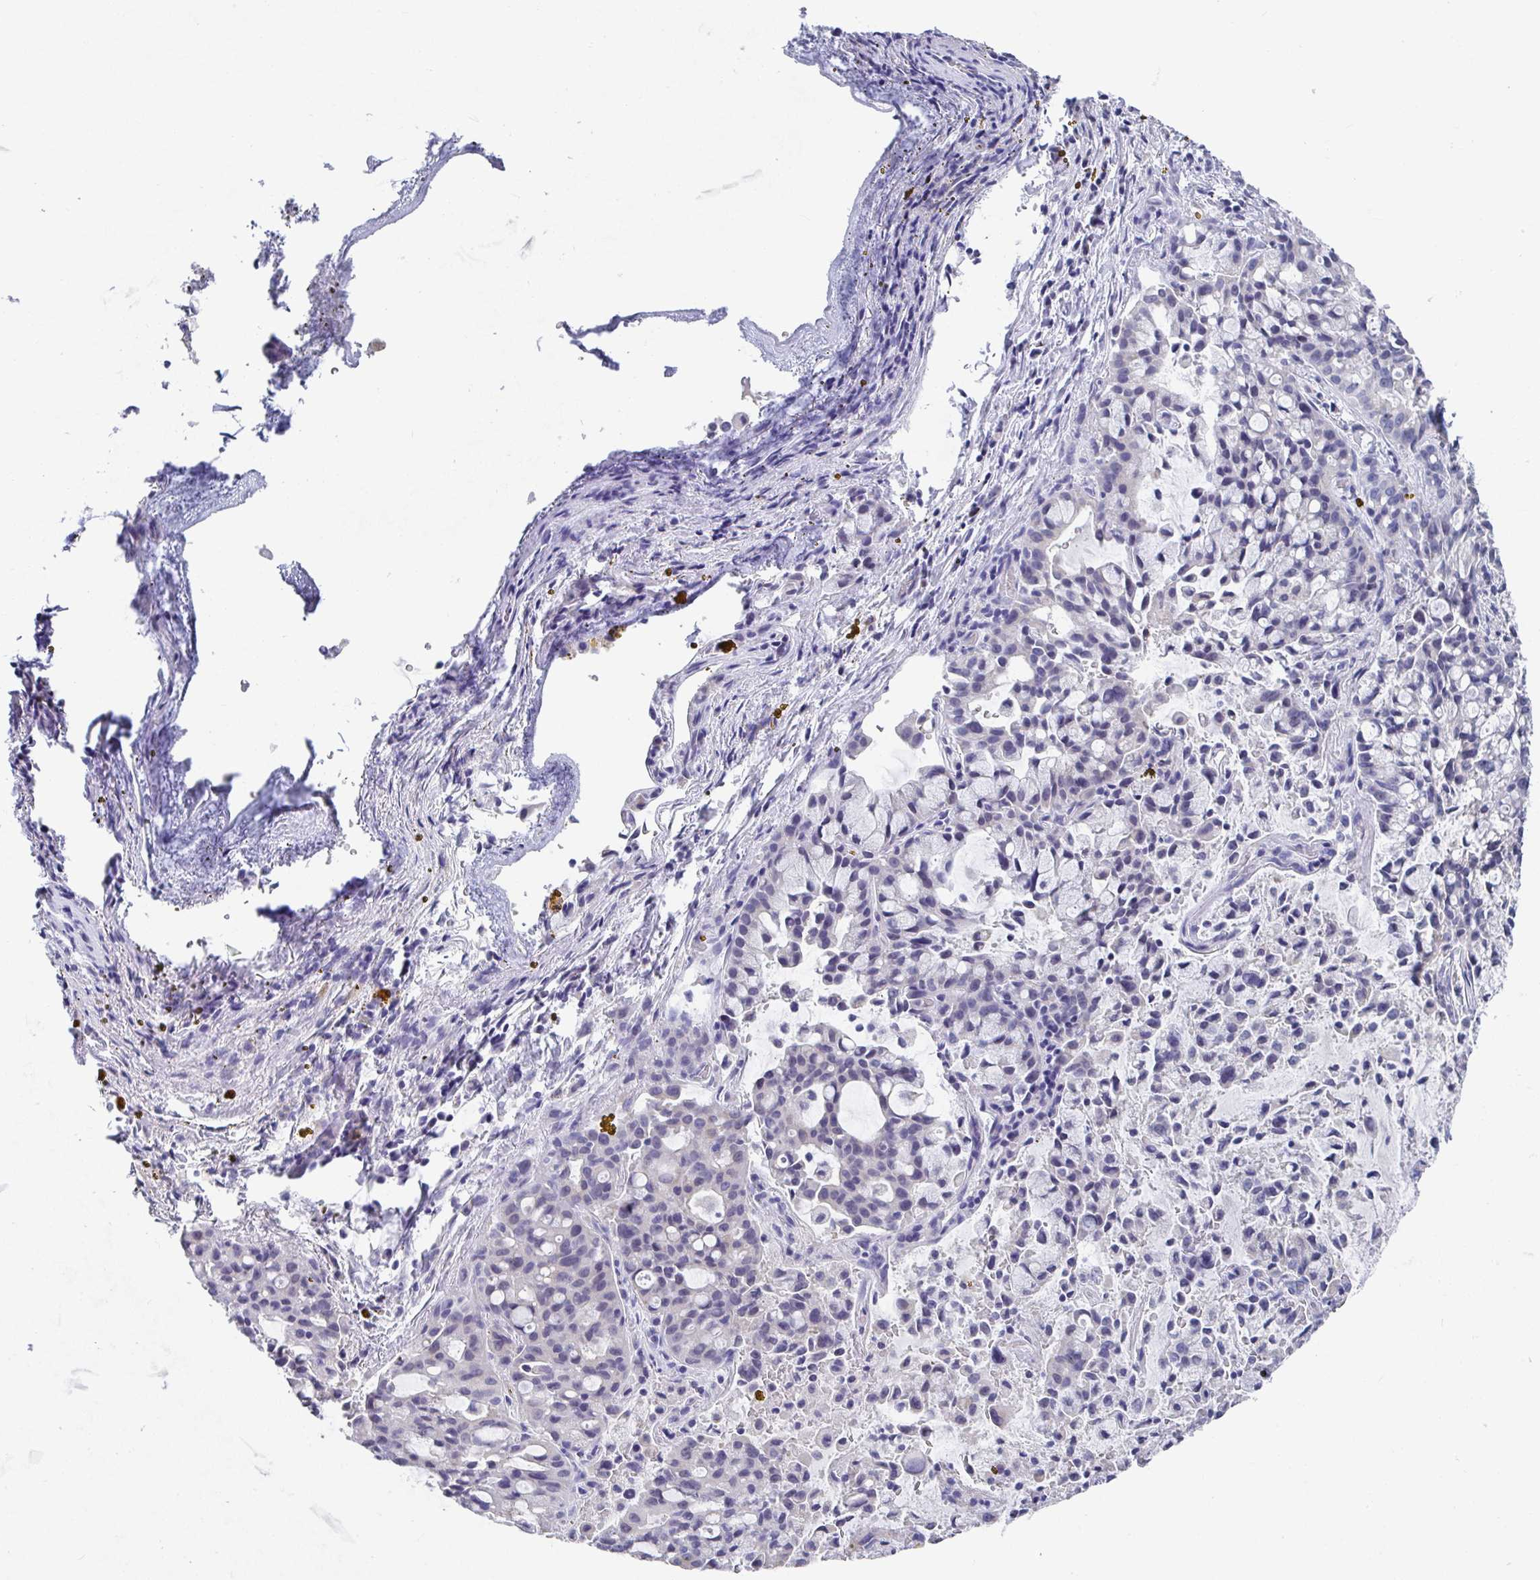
{"staining": {"intensity": "negative", "quantity": "none", "location": "none"}, "tissue": "lung cancer", "cell_type": "Tumor cells", "image_type": "cancer", "snomed": [{"axis": "morphology", "description": "Adenocarcinoma, NOS"}, {"axis": "topography", "description": "Lung"}], "caption": "IHC histopathology image of neoplastic tissue: human adenocarcinoma (lung) stained with DAB demonstrates no significant protein positivity in tumor cells. (Immunohistochemistry (ihc), brightfield microscopy, high magnification).", "gene": "TAS2R39", "patient": {"sex": "female", "age": 44}}